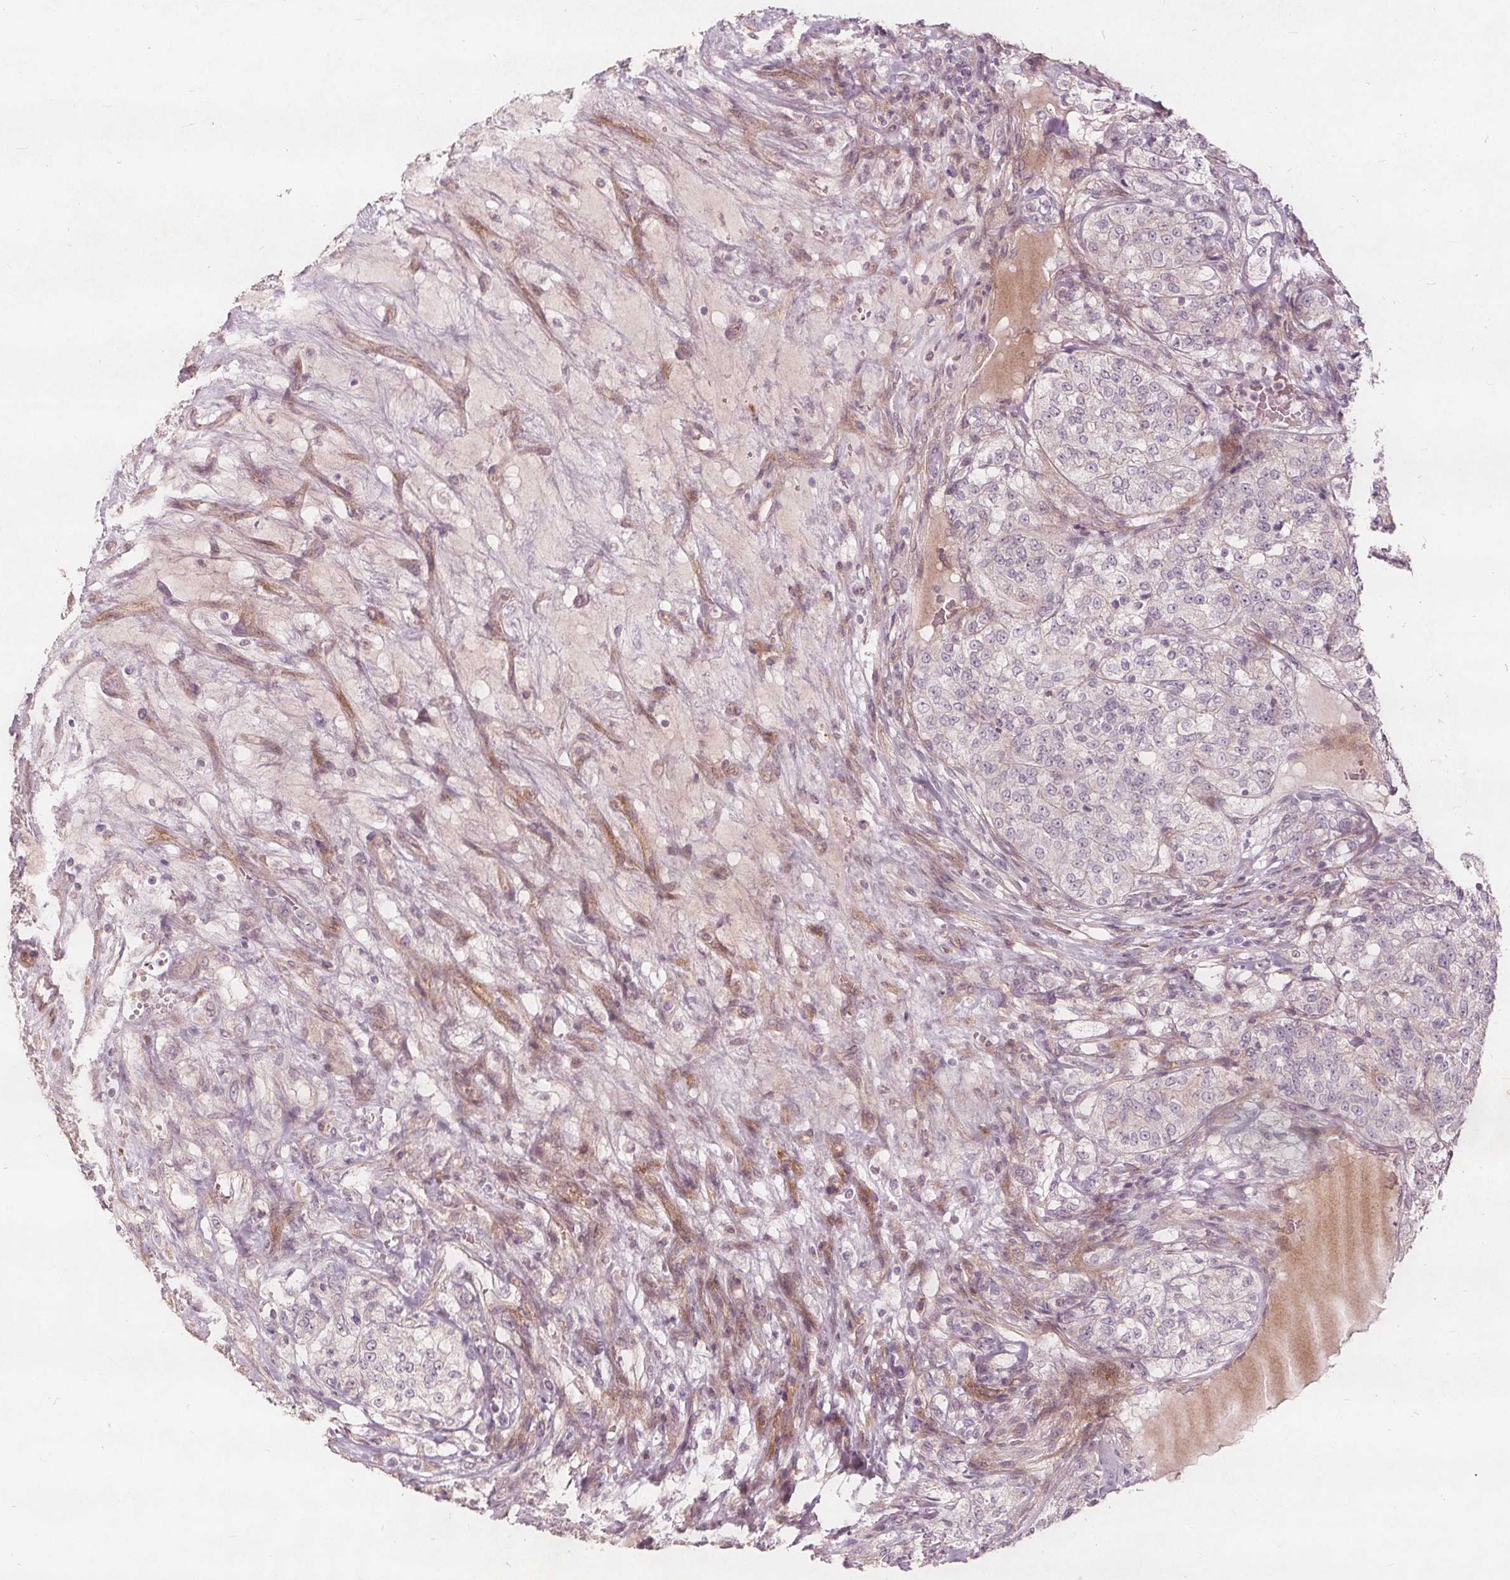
{"staining": {"intensity": "negative", "quantity": "none", "location": "none"}, "tissue": "renal cancer", "cell_type": "Tumor cells", "image_type": "cancer", "snomed": [{"axis": "morphology", "description": "Adenocarcinoma, NOS"}, {"axis": "topography", "description": "Kidney"}], "caption": "A micrograph of human adenocarcinoma (renal) is negative for staining in tumor cells.", "gene": "PTPRT", "patient": {"sex": "female", "age": 63}}